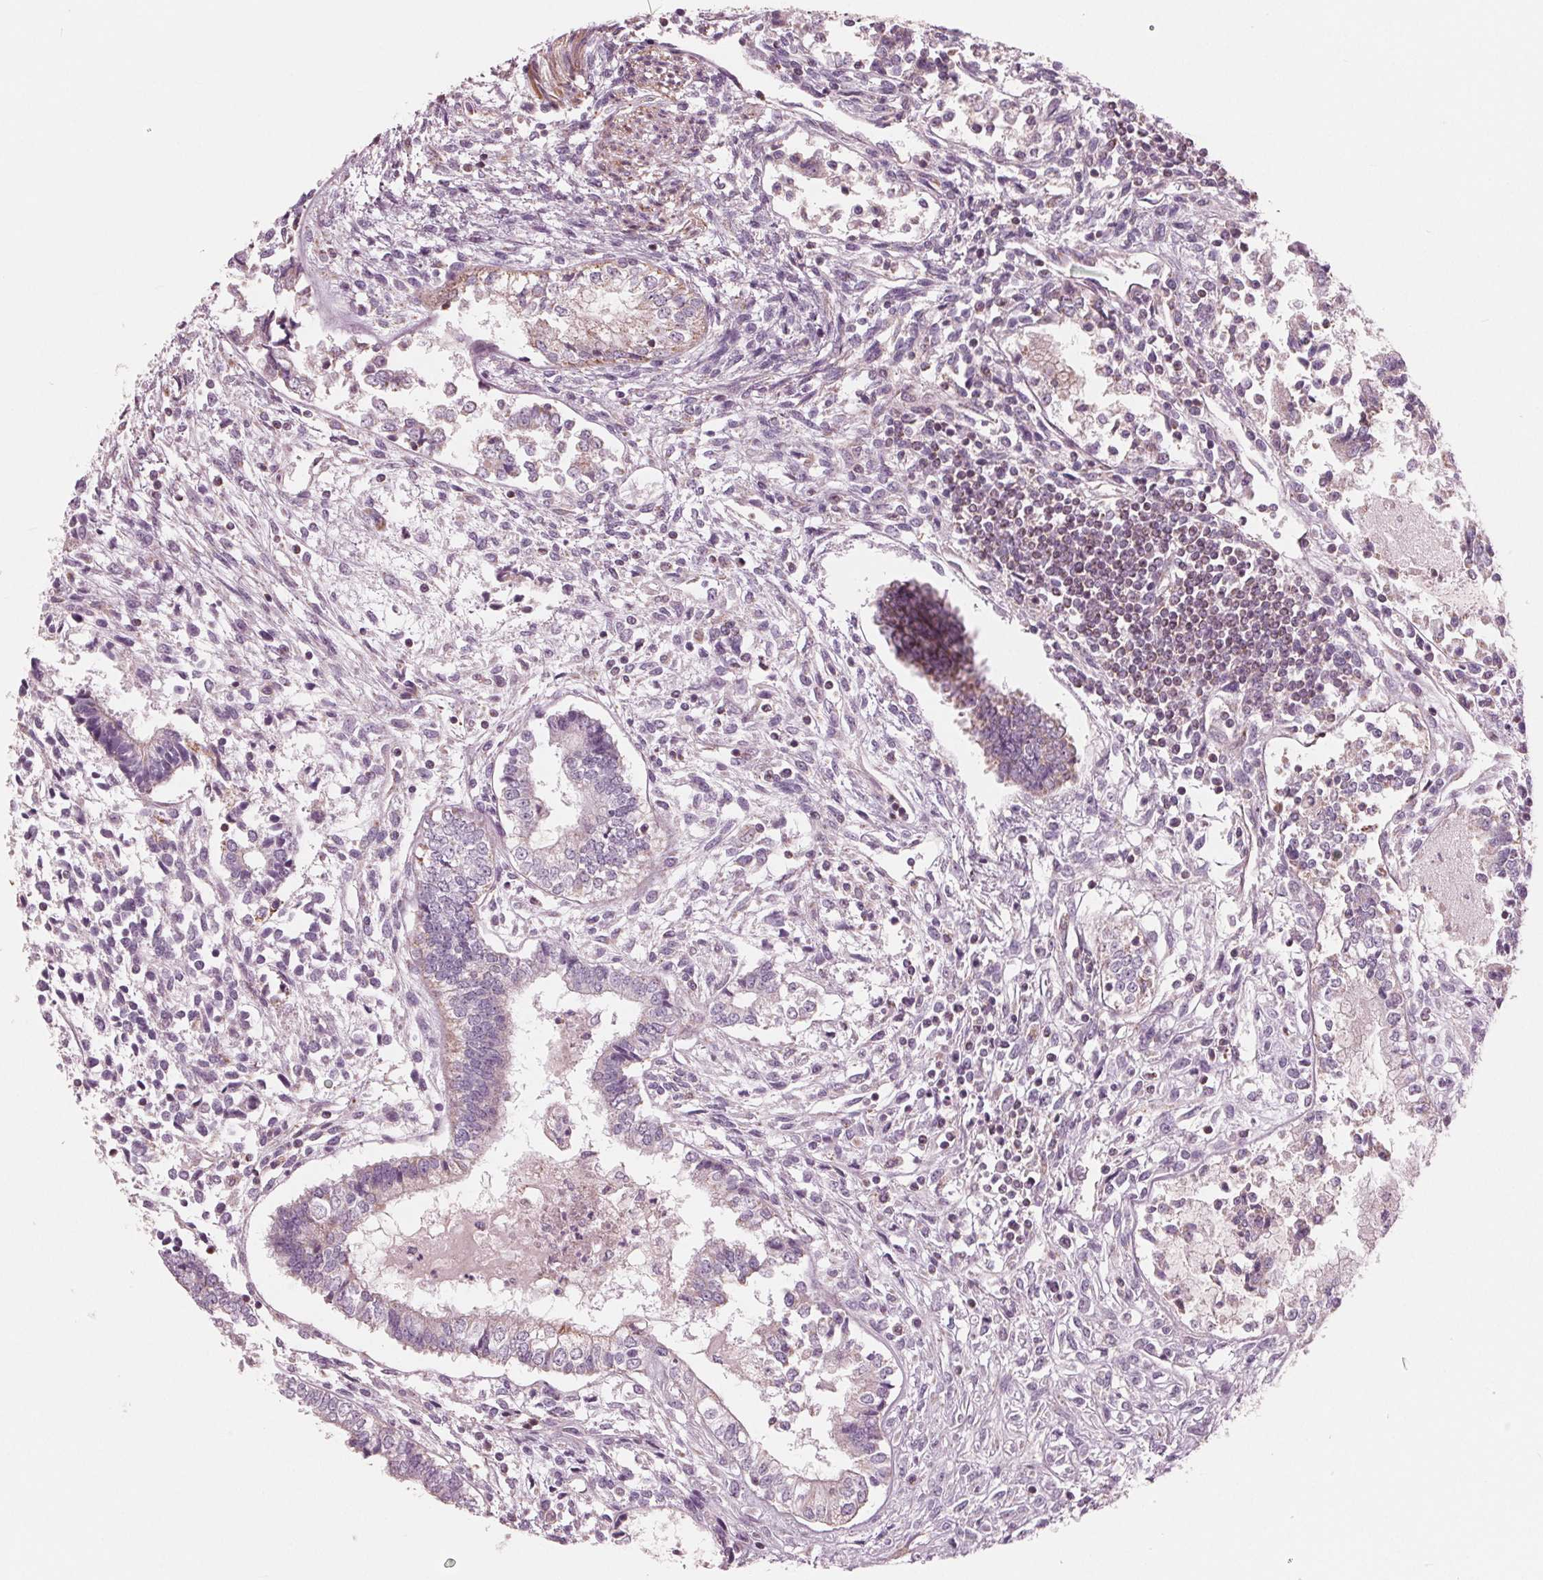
{"staining": {"intensity": "weak", "quantity": "<25%", "location": "cytoplasmic/membranous"}, "tissue": "testis cancer", "cell_type": "Tumor cells", "image_type": "cancer", "snomed": [{"axis": "morphology", "description": "Carcinoma, Embryonal, NOS"}, {"axis": "topography", "description": "Testis"}], "caption": "This is an immunohistochemistry image of human testis cancer. There is no staining in tumor cells.", "gene": "DCAF4L2", "patient": {"sex": "male", "age": 37}}